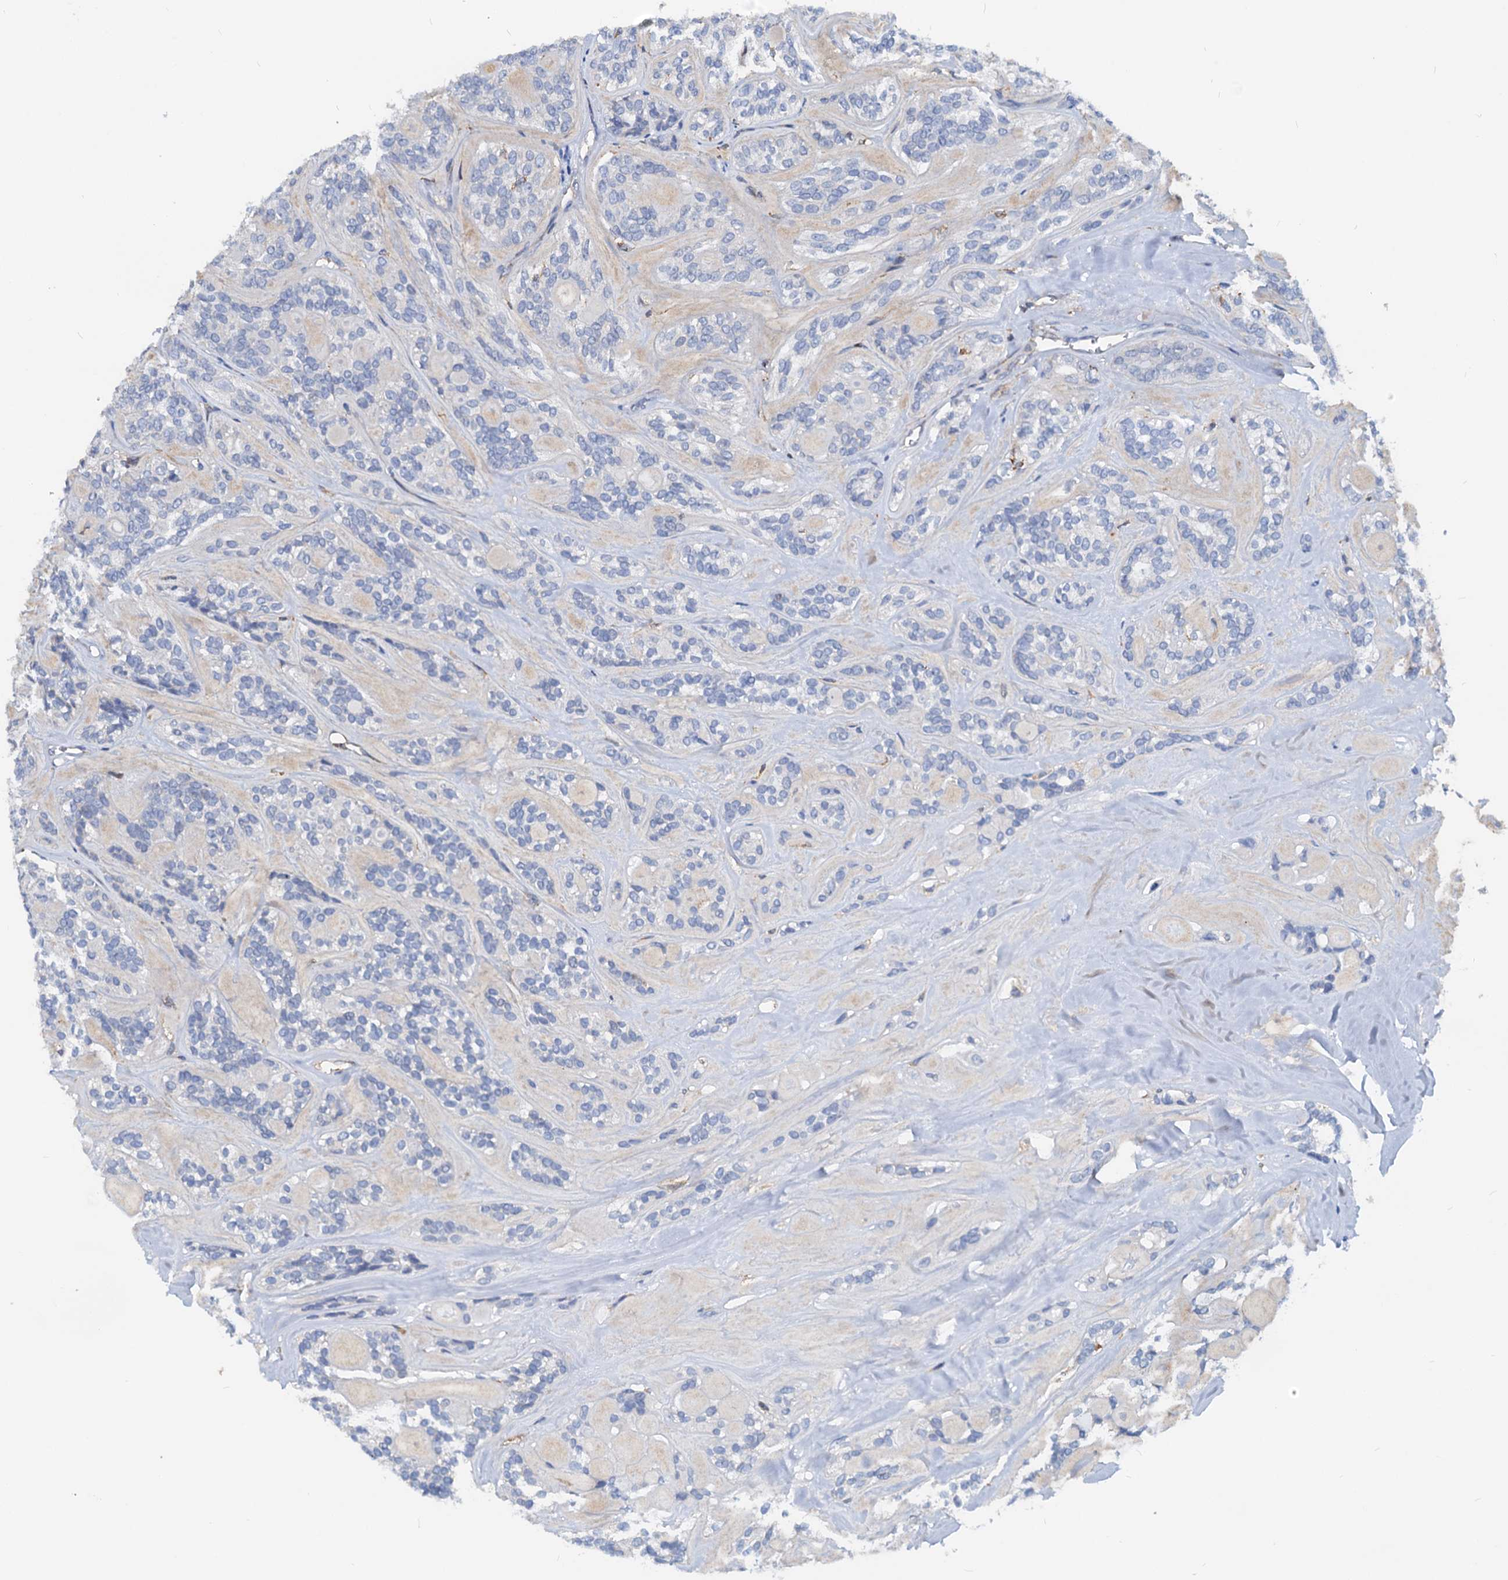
{"staining": {"intensity": "negative", "quantity": "none", "location": "none"}, "tissue": "head and neck cancer", "cell_type": "Tumor cells", "image_type": "cancer", "snomed": [{"axis": "morphology", "description": "Adenocarcinoma, NOS"}, {"axis": "topography", "description": "Head-Neck"}], "caption": "Immunohistochemical staining of human head and neck cancer shows no significant staining in tumor cells. (DAB IHC, high magnification).", "gene": "LCP2", "patient": {"sex": "male", "age": 66}}